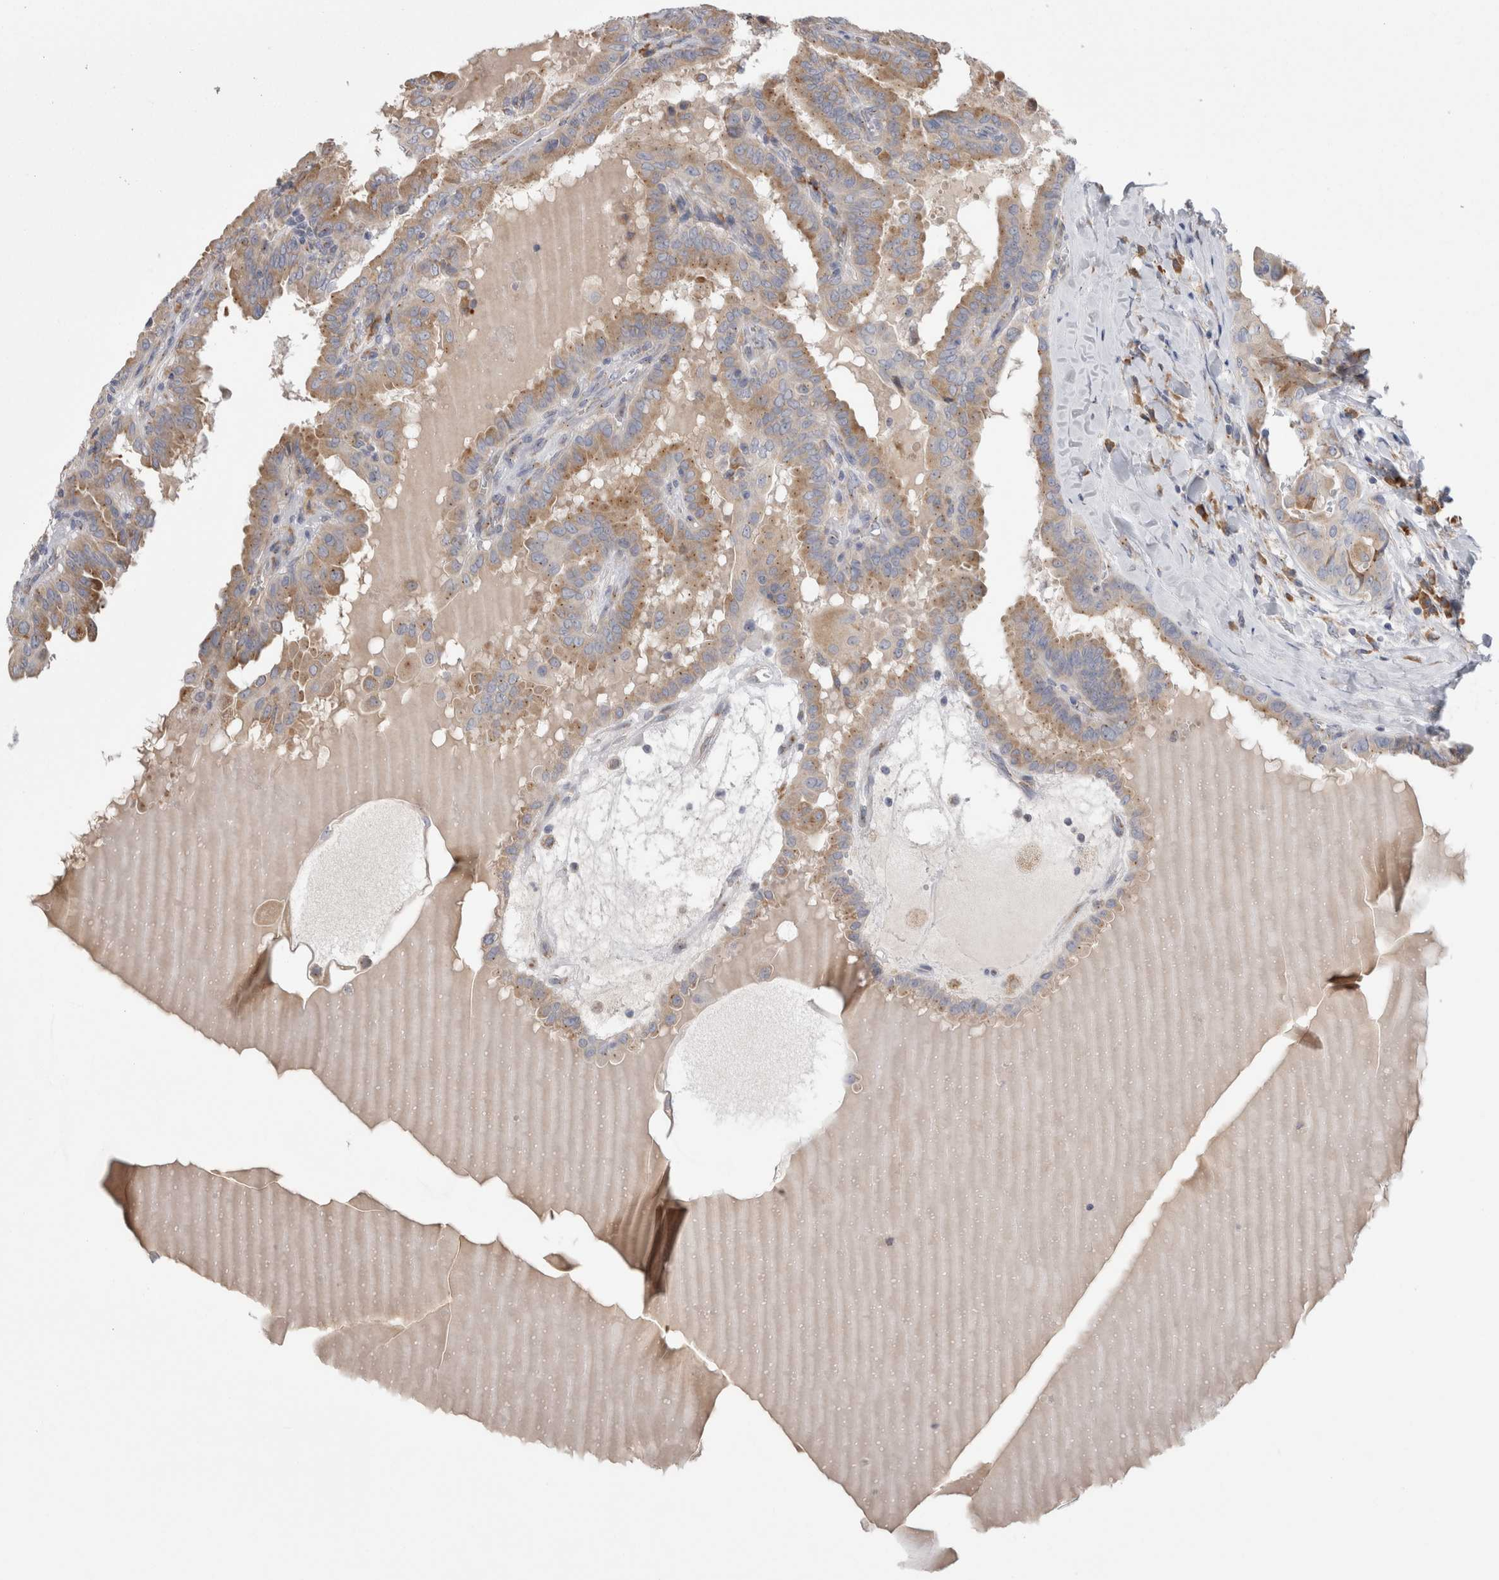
{"staining": {"intensity": "moderate", "quantity": "25%-75%", "location": "cytoplasmic/membranous"}, "tissue": "thyroid cancer", "cell_type": "Tumor cells", "image_type": "cancer", "snomed": [{"axis": "morphology", "description": "Papillary adenocarcinoma, NOS"}, {"axis": "topography", "description": "Thyroid gland"}], "caption": "An image showing moderate cytoplasmic/membranous positivity in about 25%-75% of tumor cells in thyroid cancer (papillary adenocarcinoma), as visualized by brown immunohistochemical staining.", "gene": "ZNF341", "patient": {"sex": "male", "age": 33}}